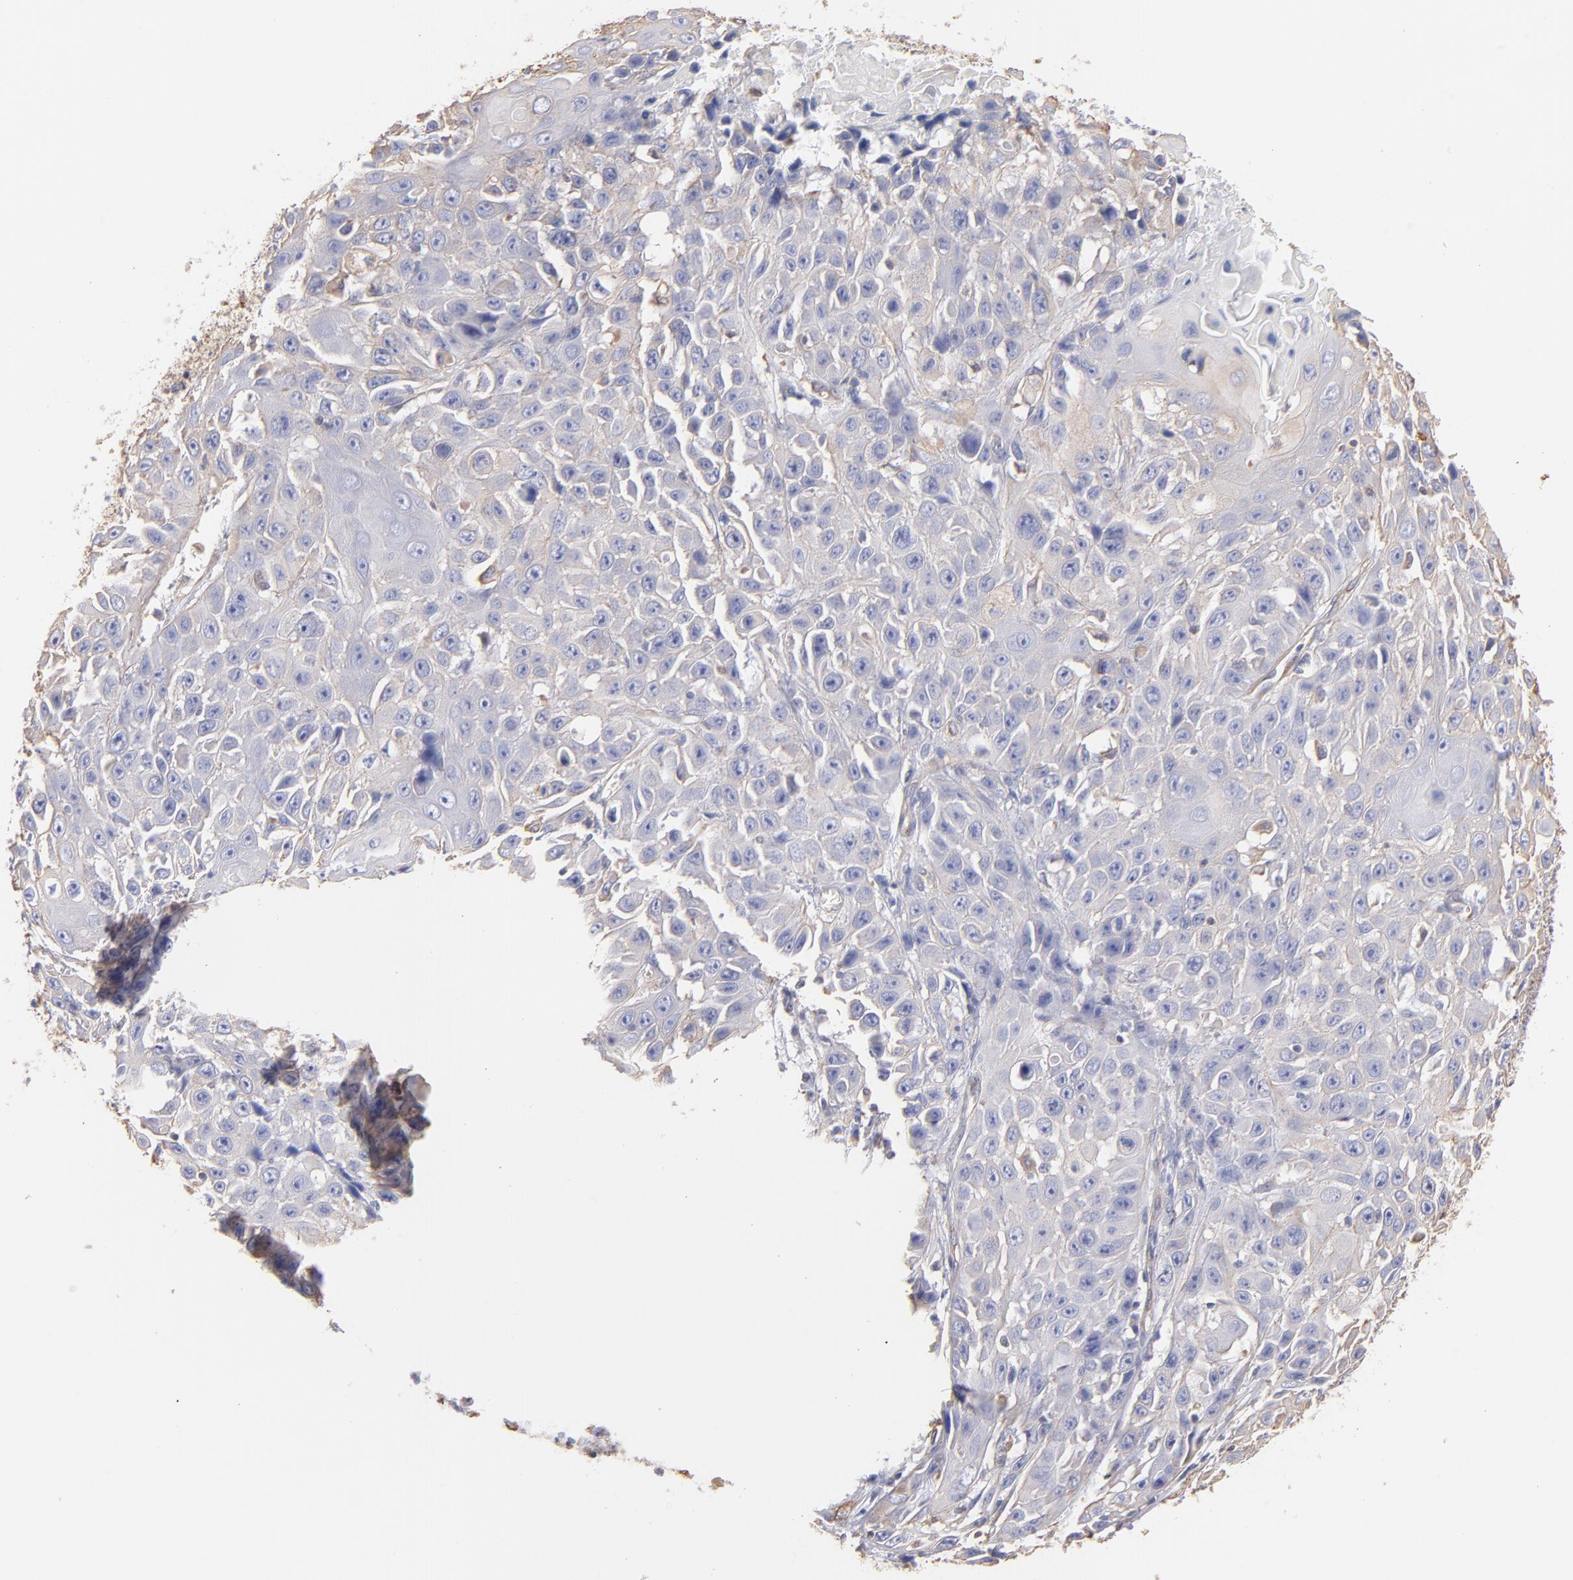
{"staining": {"intensity": "weak", "quantity": "25%-75%", "location": "cytoplasmic/membranous"}, "tissue": "cervical cancer", "cell_type": "Tumor cells", "image_type": "cancer", "snomed": [{"axis": "morphology", "description": "Squamous cell carcinoma, NOS"}, {"axis": "topography", "description": "Cervix"}], "caption": "An immunohistochemistry photomicrograph of neoplastic tissue is shown. Protein staining in brown shows weak cytoplasmic/membranous positivity in cervical squamous cell carcinoma within tumor cells. The staining was performed using DAB to visualize the protein expression in brown, while the nuclei were stained in blue with hematoxylin (Magnification: 20x).", "gene": "PLEC", "patient": {"sex": "female", "age": 39}}